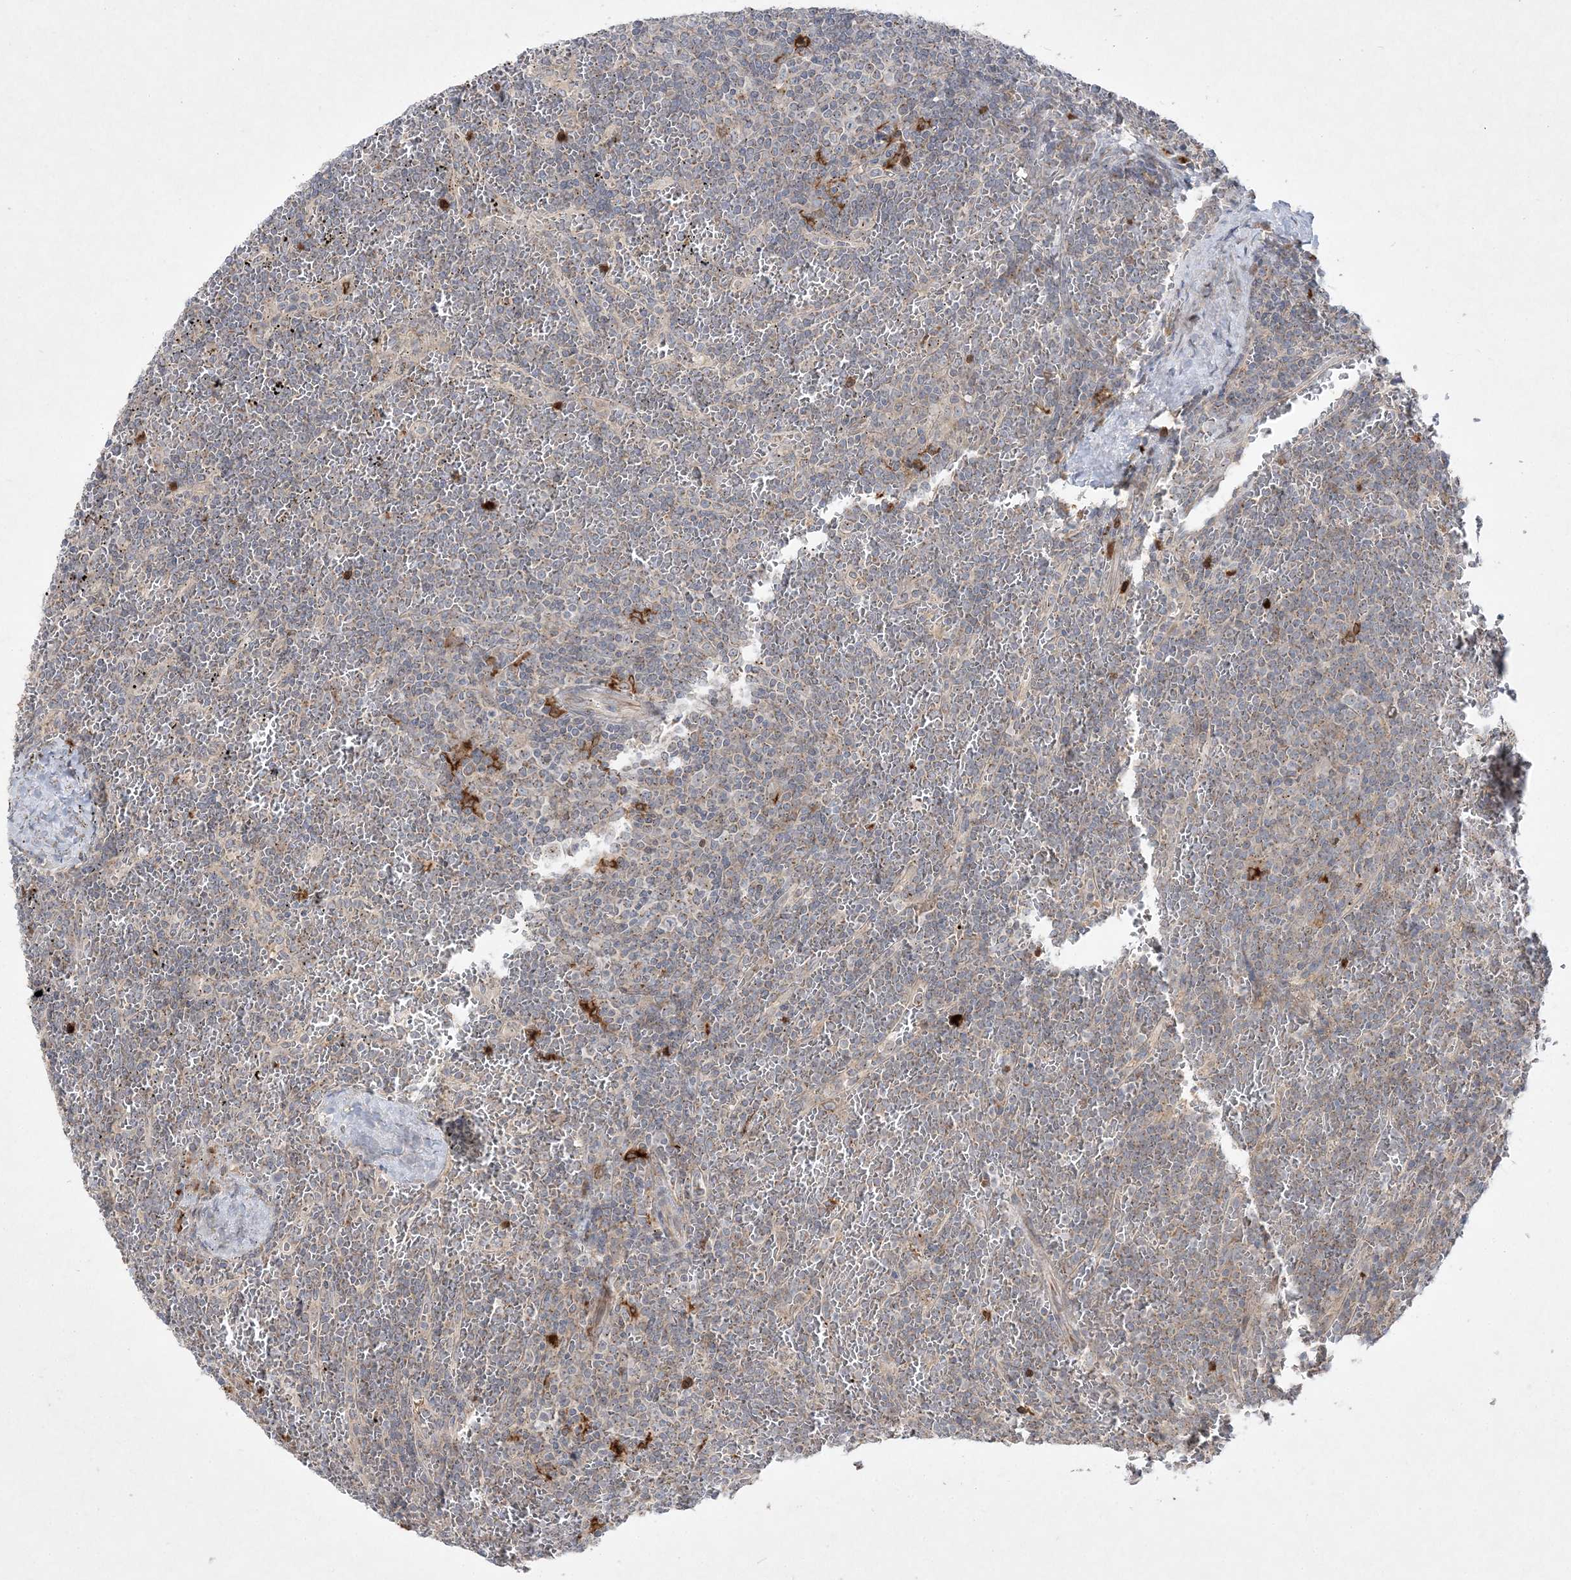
{"staining": {"intensity": "negative", "quantity": "none", "location": "none"}, "tissue": "lymphoma", "cell_type": "Tumor cells", "image_type": "cancer", "snomed": [{"axis": "morphology", "description": "Malignant lymphoma, non-Hodgkin's type, Low grade"}, {"axis": "topography", "description": "Spleen"}], "caption": "IHC image of neoplastic tissue: human low-grade malignant lymphoma, non-Hodgkin's type stained with DAB exhibits no significant protein staining in tumor cells.", "gene": "CLNK", "patient": {"sex": "female", "age": 19}}